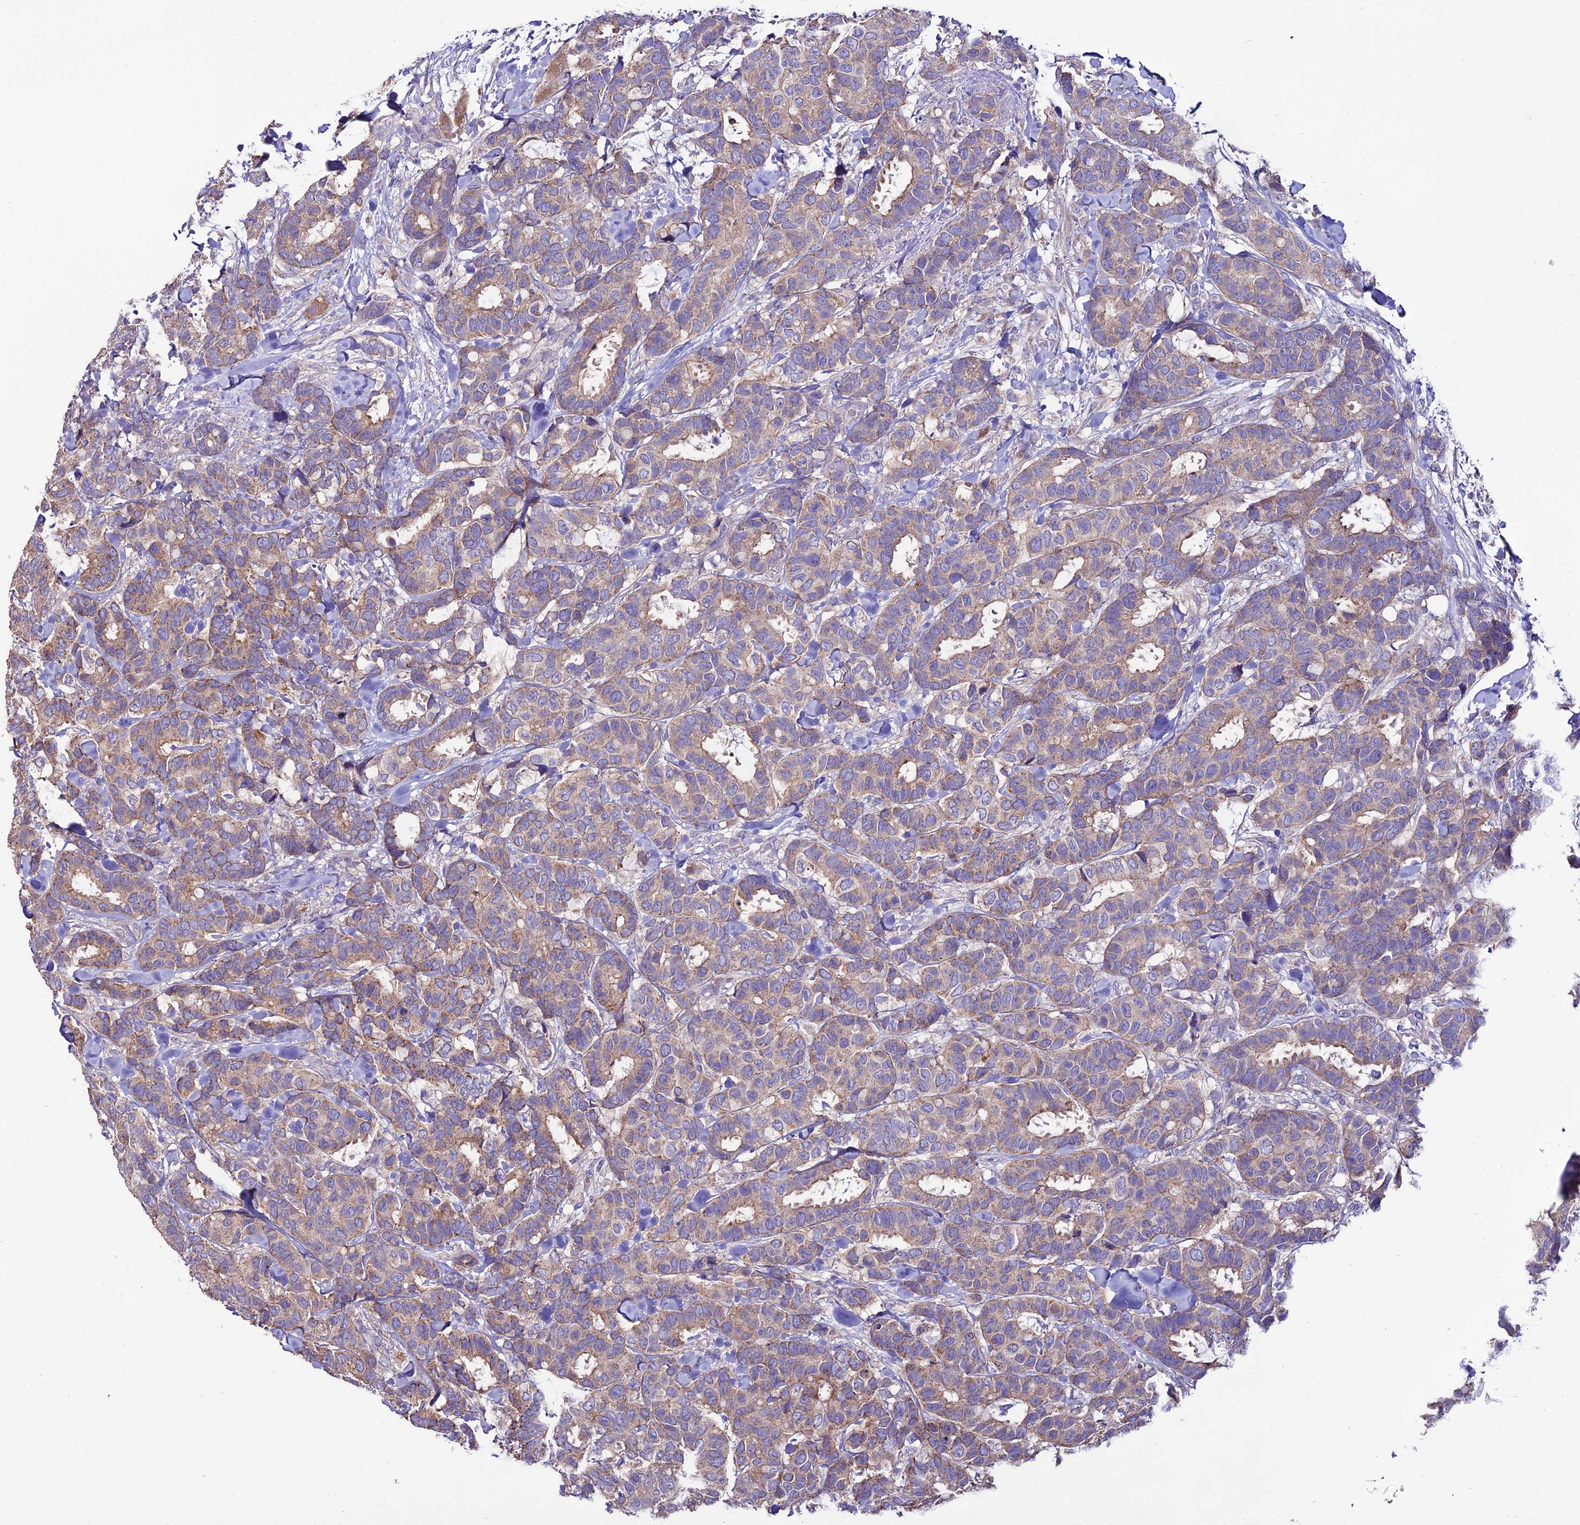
{"staining": {"intensity": "moderate", "quantity": "25%-75%", "location": "cytoplasmic/membranous"}, "tissue": "breast cancer", "cell_type": "Tumor cells", "image_type": "cancer", "snomed": [{"axis": "morphology", "description": "Normal tissue, NOS"}, {"axis": "morphology", "description": "Duct carcinoma"}, {"axis": "topography", "description": "Breast"}], "caption": "Immunohistochemistry (DAB (3,3'-diaminobenzidine)) staining of human breast cancer demonstrates moderate cytoplasmic/membranous protein staining in approximately 25%-75% of tumor cells. (DAB IHC, brown staining for protein, blue staining for nuclei).", "gene": "HOGA1", "patient": {"sex": "female", "age": 87}}